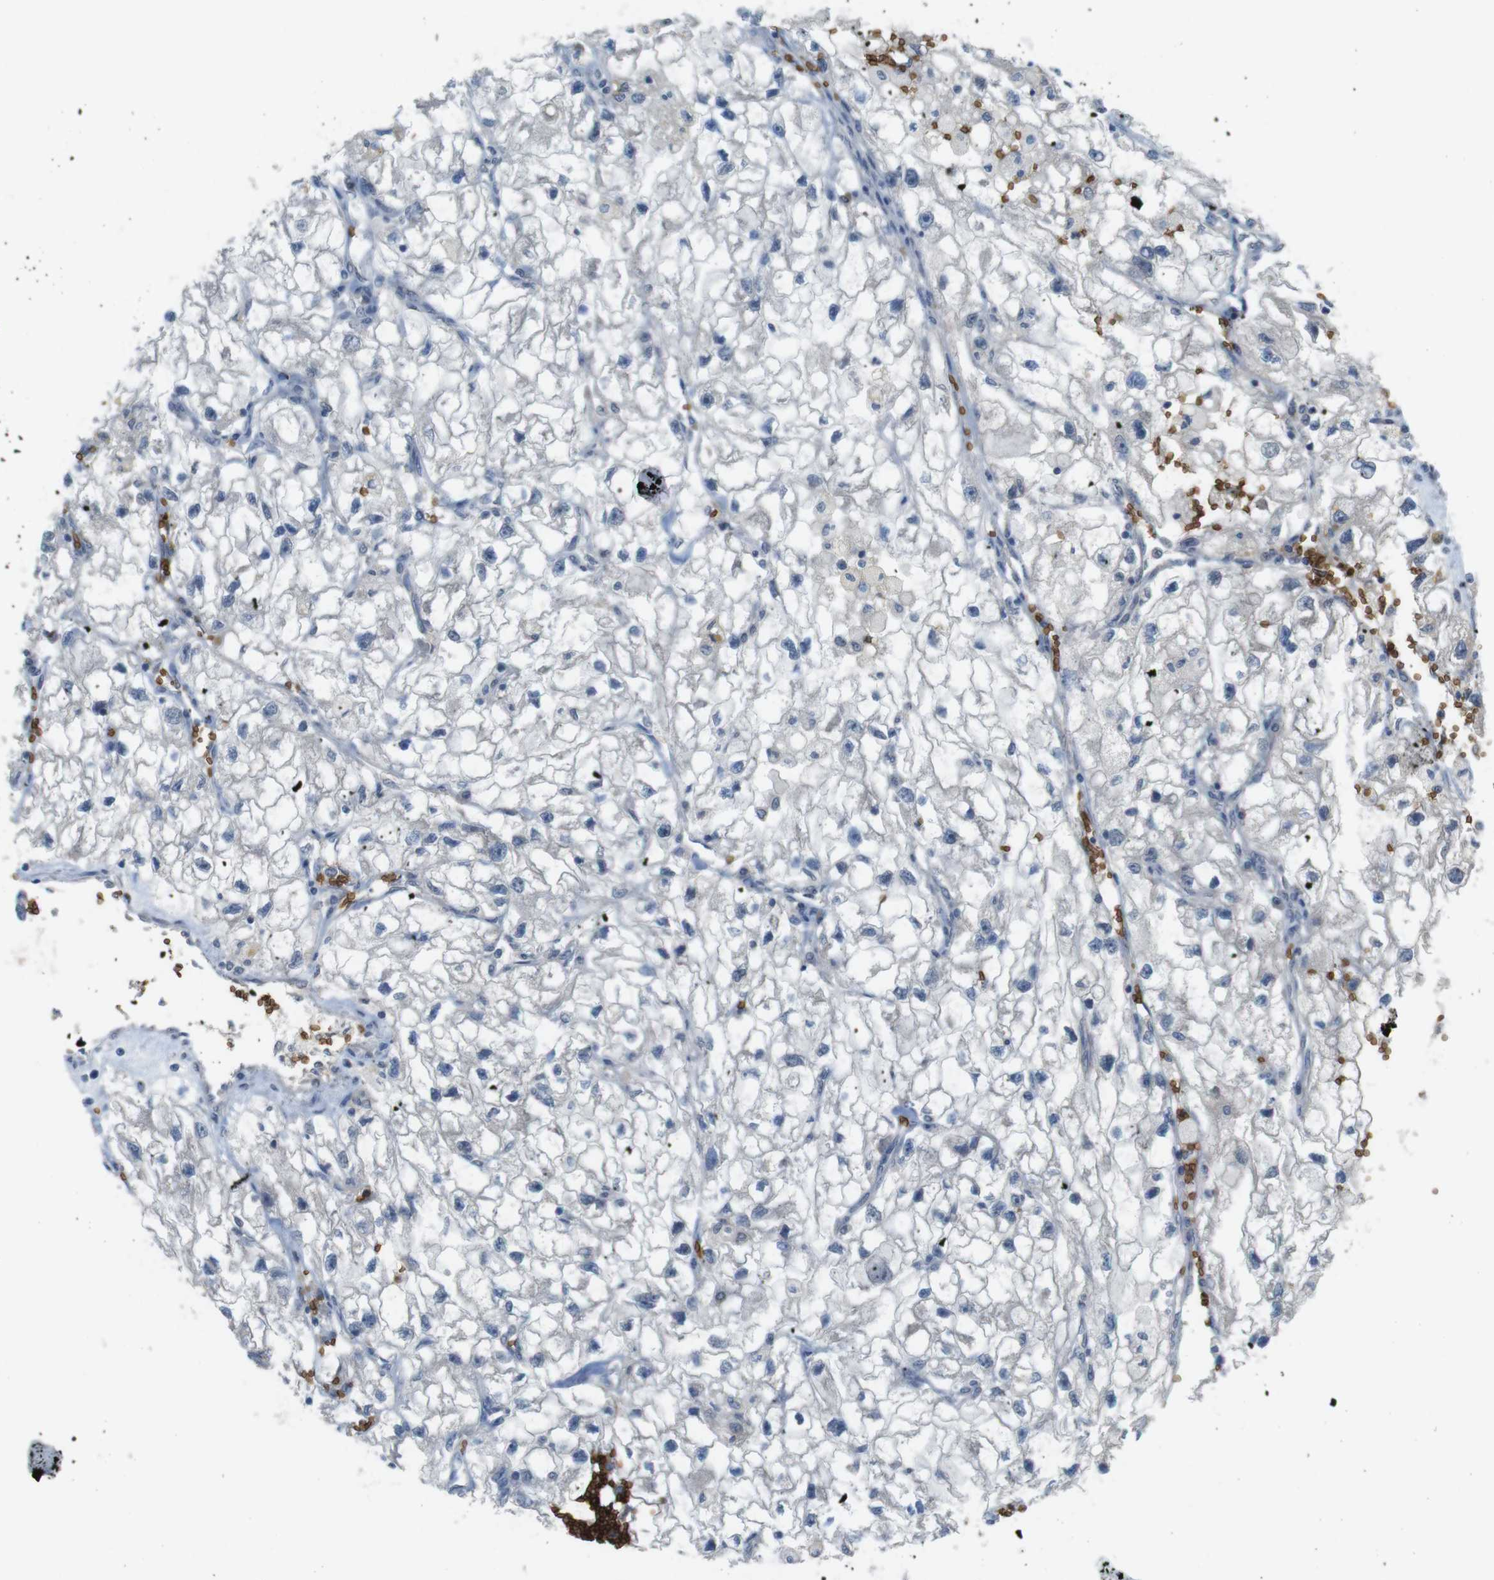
{"staining": {"intensity": "negative", "quantity": "none", "location": "none"}, "tissue": "renal cancer", "cell_type": "Tumor cells", "image_type": "cancer", "snomed": [{"axis": "morphology", "description": "Adenocarcinoma, NOS"}, {"axis": "topography", "description": "Kidney"}], "caption": "A photomicrograph of renal cancer (adenocarcinoma) stained for a protein displays no brown staining in tumor cells. (DAB (3,3'-diaminobenzidine) immunohistochemistry (IHC) visualized using brightfield microscopy, high magnification).", "gene": "GYPA", "patient": {"sex": "female", "age": 70}}